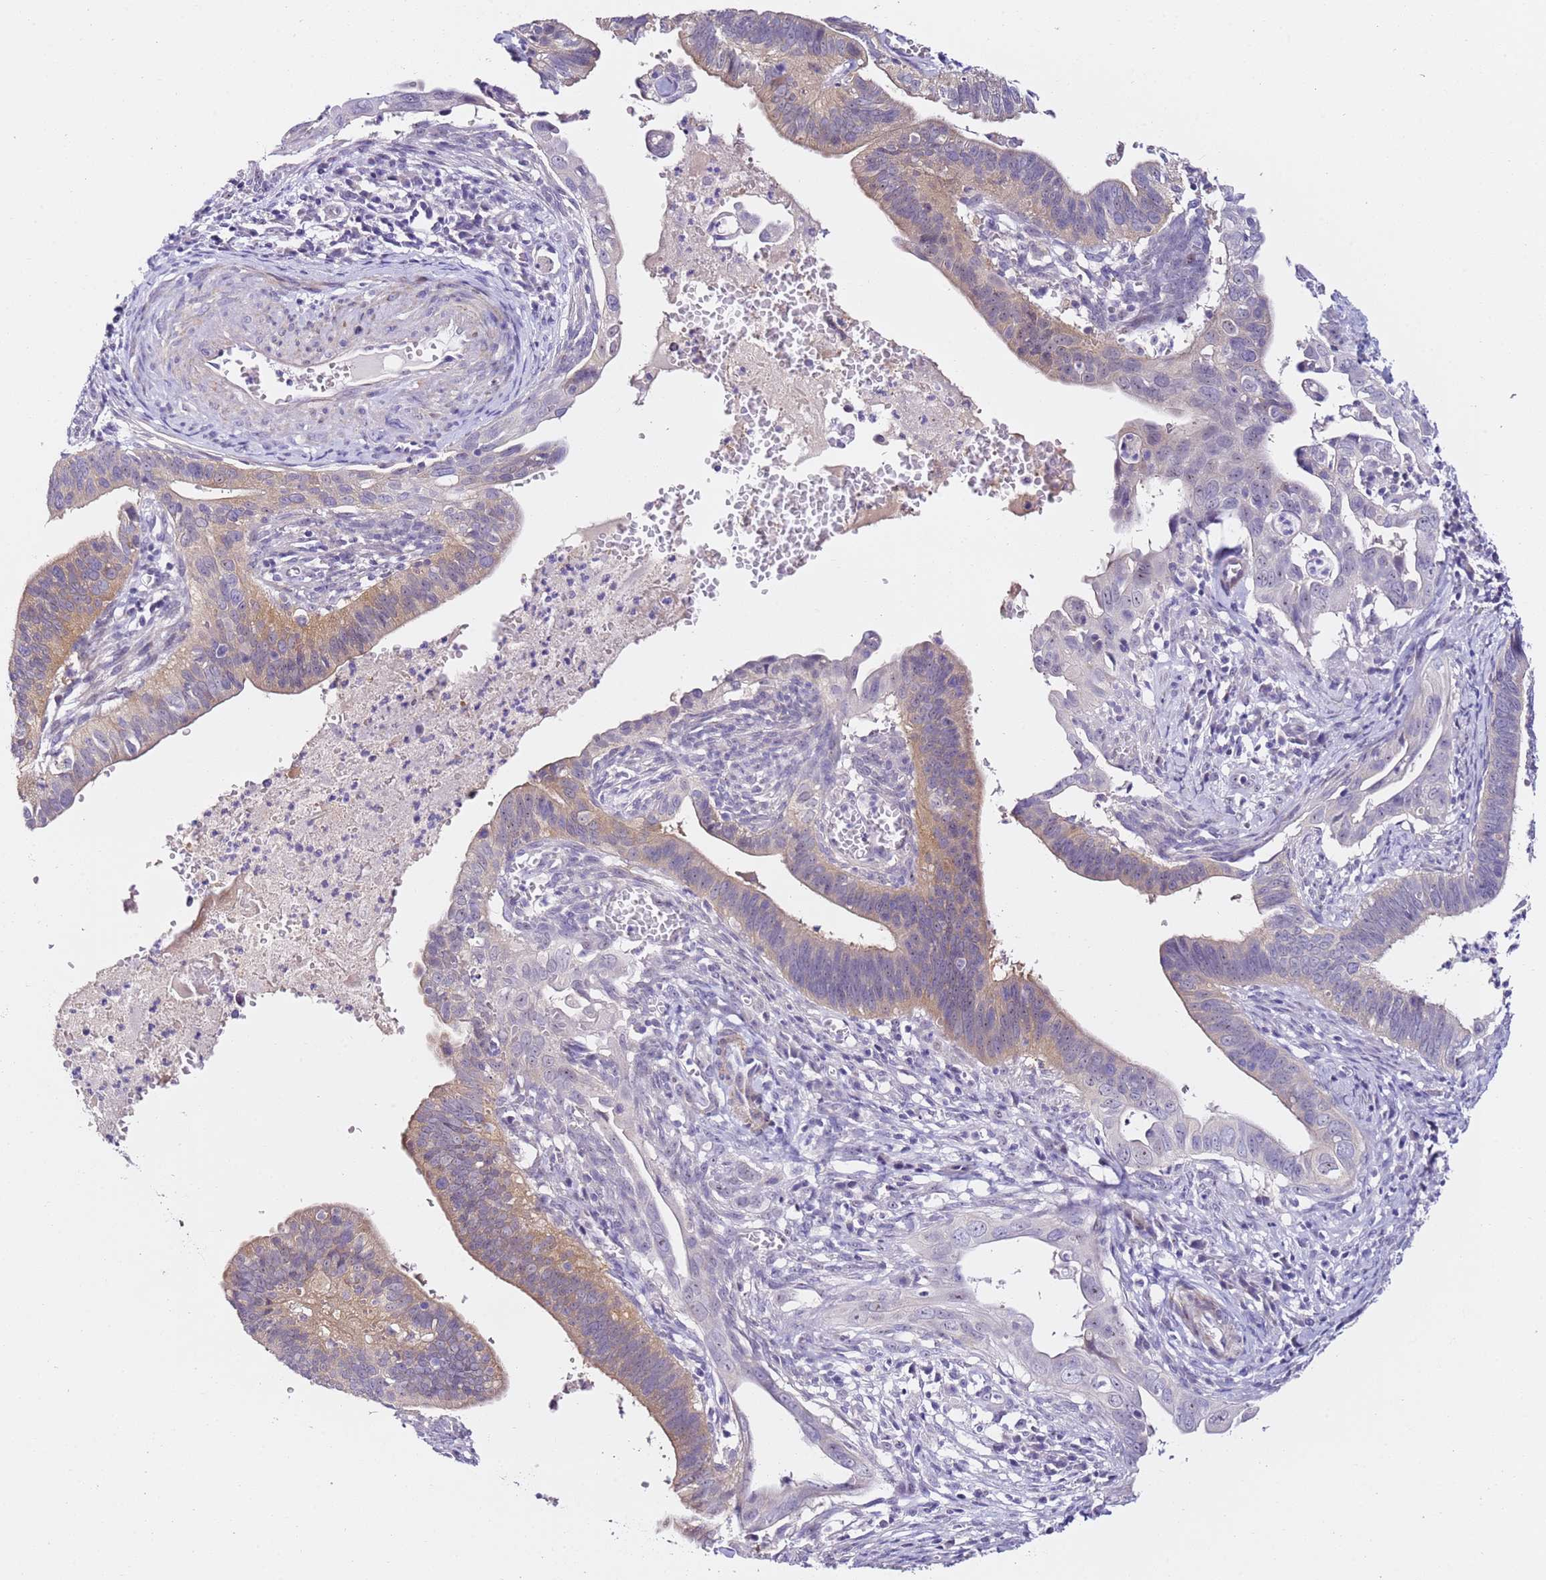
{"staining": {"intensity": "weak", "quantity": "25%-75%", "location": "cytoplasmic/membranous"}, "tissue": "cervical cancer", "cell_type": "Tumor cells", "image_type": "cancer", "snomed": [{"axis": "morphology", "description": "Adenocarcinoma, NOS"}, {"axis": "topography", "description": "Cervix"}], "caption": "An immunohistochemistry photomicrograph of neoplastic tissue is shown. Protein staining in brown labels weak cytoplasmic/membranous positivity in adenocarcinoma (cervical) within tumor cells. Immunohistochemistry stains the protein of interest in brown and the nuclei are stained blue.", "gene": "HGD", "patient": {"sex": "female", "age": 42}}